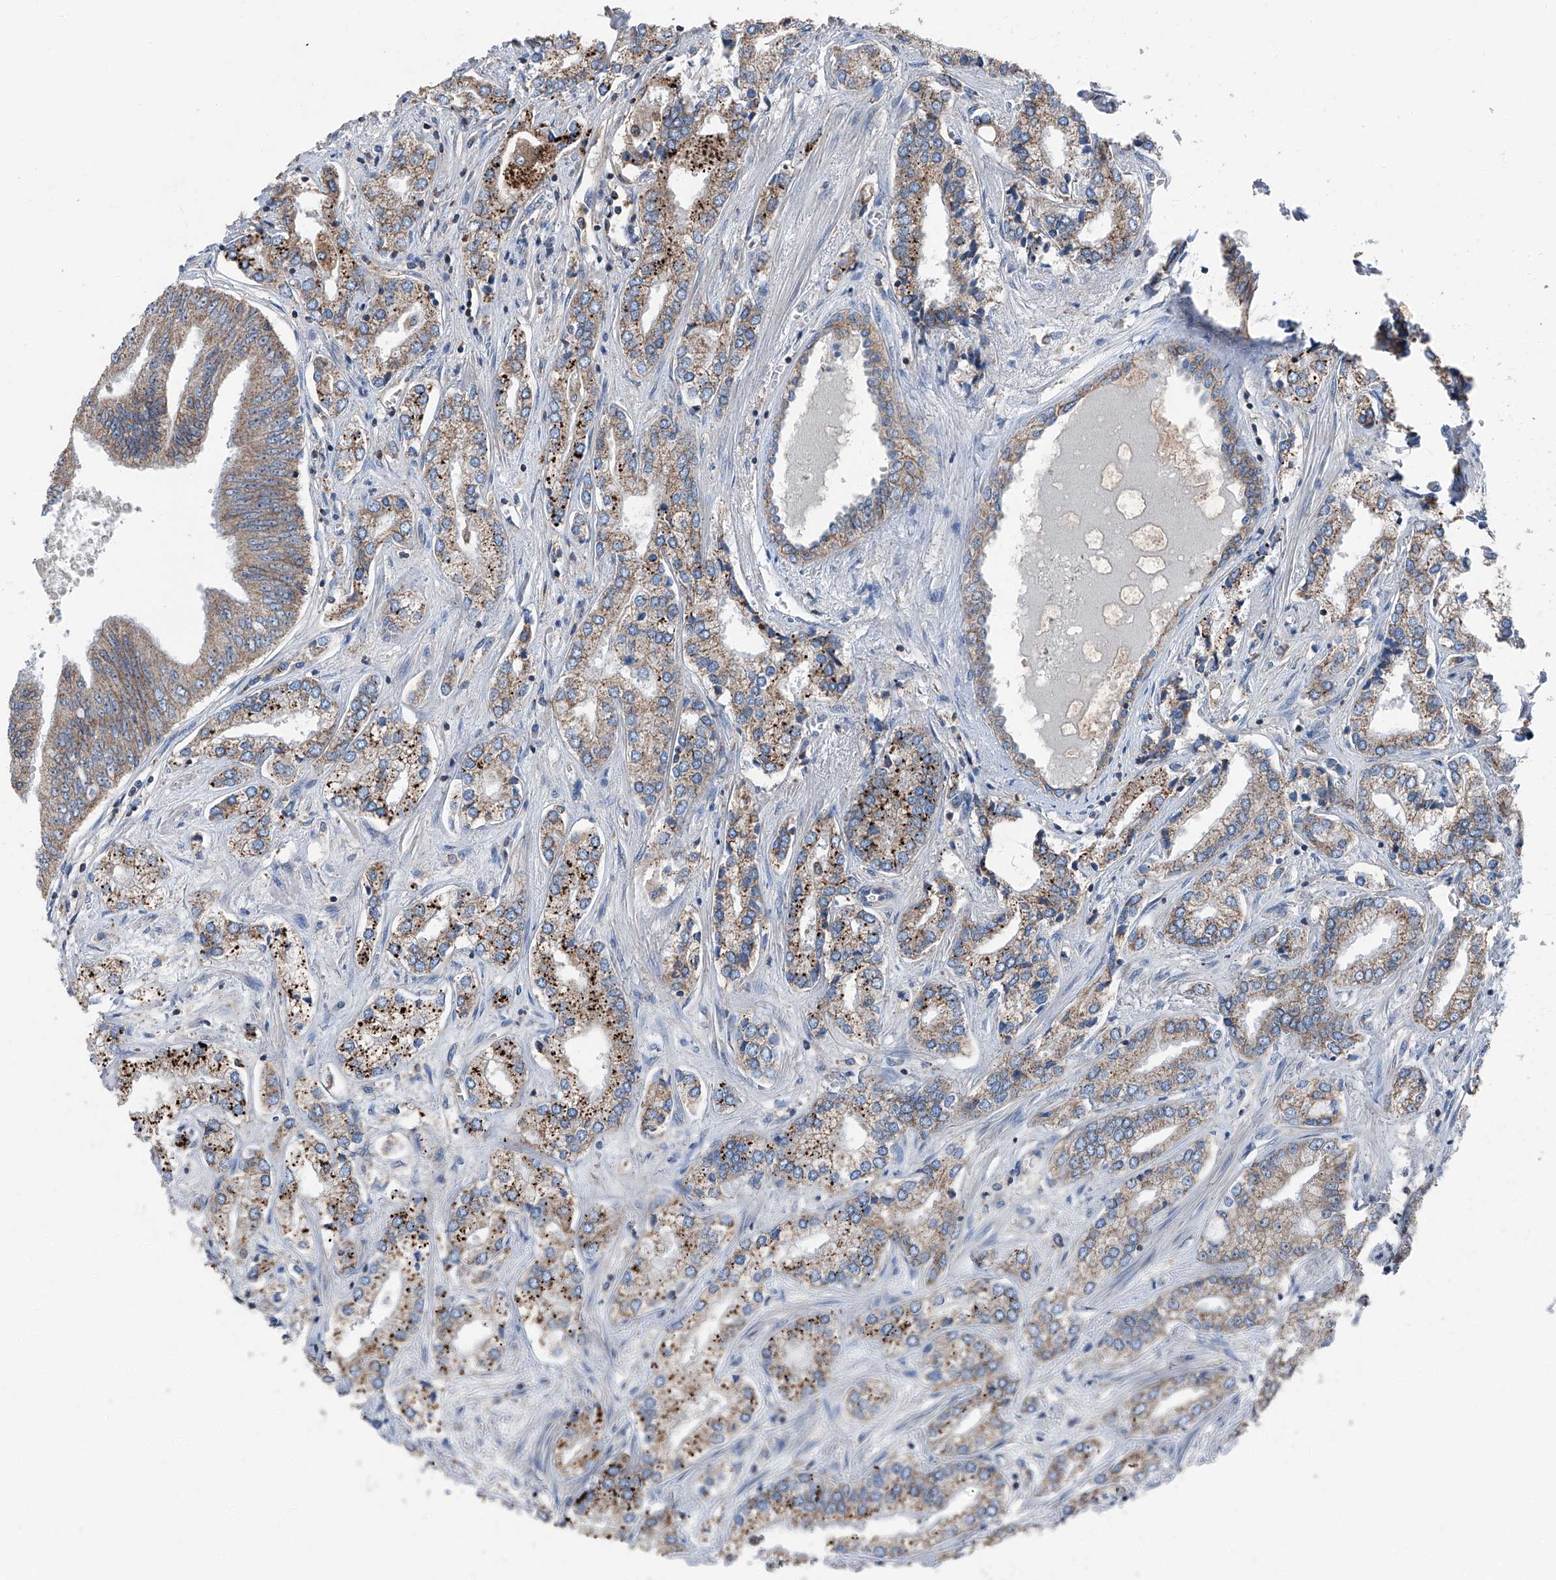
{"staining": {"intensity": "moderate", "quantity": ">75%", "location": "cytoplasmic/membranous"}, "tissue": "prostate cancer", "cell_type": "Tumor cells", "image_type": "cancer", "snomed": [{"axis": "morphology", "description": "Adenocarcinoma, High grade"}, {"axis": "topography", "description": "Prostate"}], "caption": "Tumor cells display medium levels of moderate cytoplasmic/membranous expression in approximately >75% of cells in prostate cancer (adenocarcinoma (high-grade)).", "gene": "GPR142", "patient": {"sex": "male", "age": 66}}